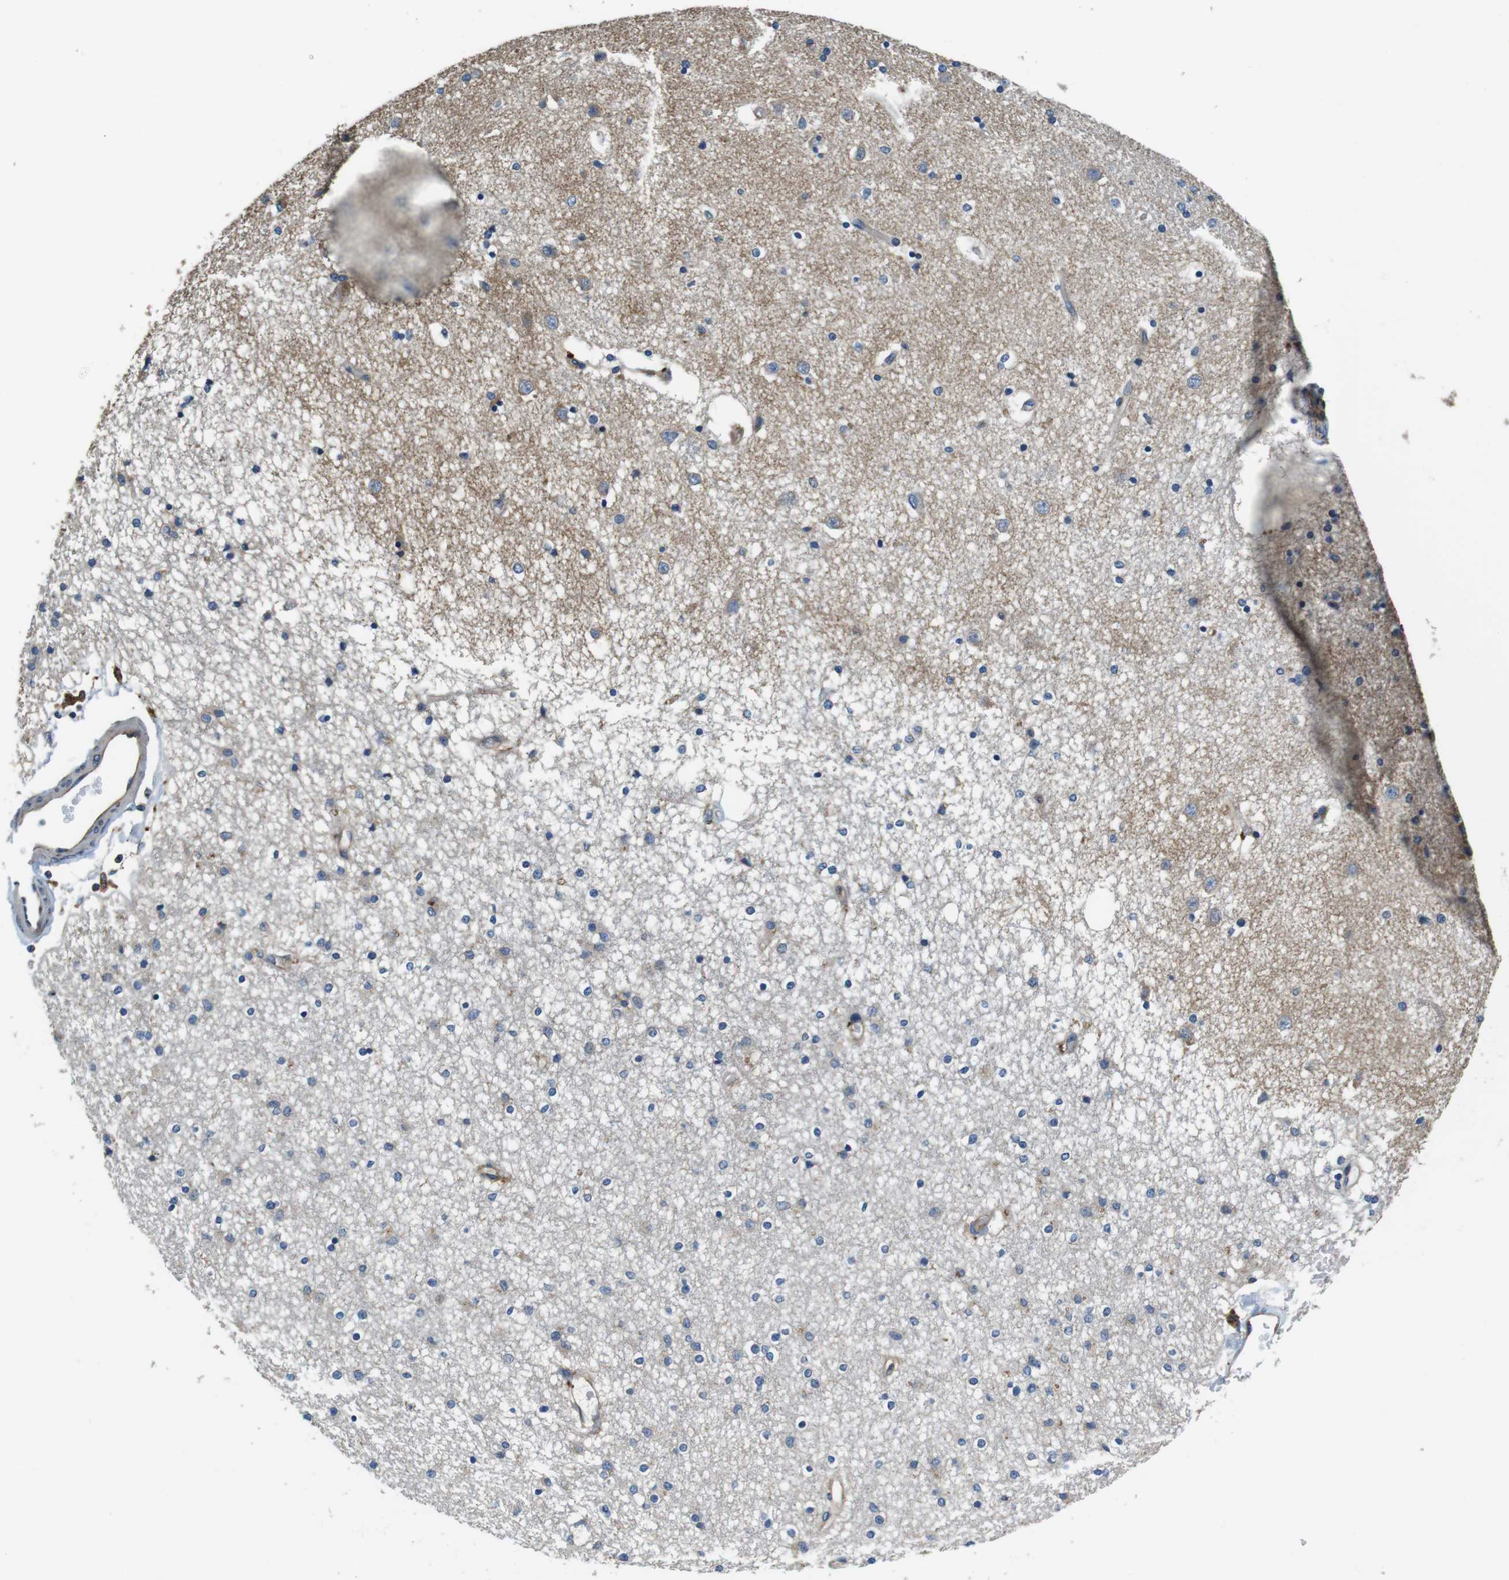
{"staining": {"intensity": "negative", "quantity": "none", "location": "none"}, "tissue": "caudate", "cell_type": "Glial cells", "image_type": "normal", "snomed": [{"axis": "morphology", "description": "Normal tissue, NOS"}, {"axis": "topography", "description": "Lateral ventricle wall"}], "caption": "DAB (3,3'-diaminobenzidine) immunohistochemical staining of unremarkable human caudate shows no significant positivity in glial cells. (DAB immunohistochemistry (IHC), high magnification).", "gene": "DENND4C", "patient": {"sex": "female", "age": 54}}